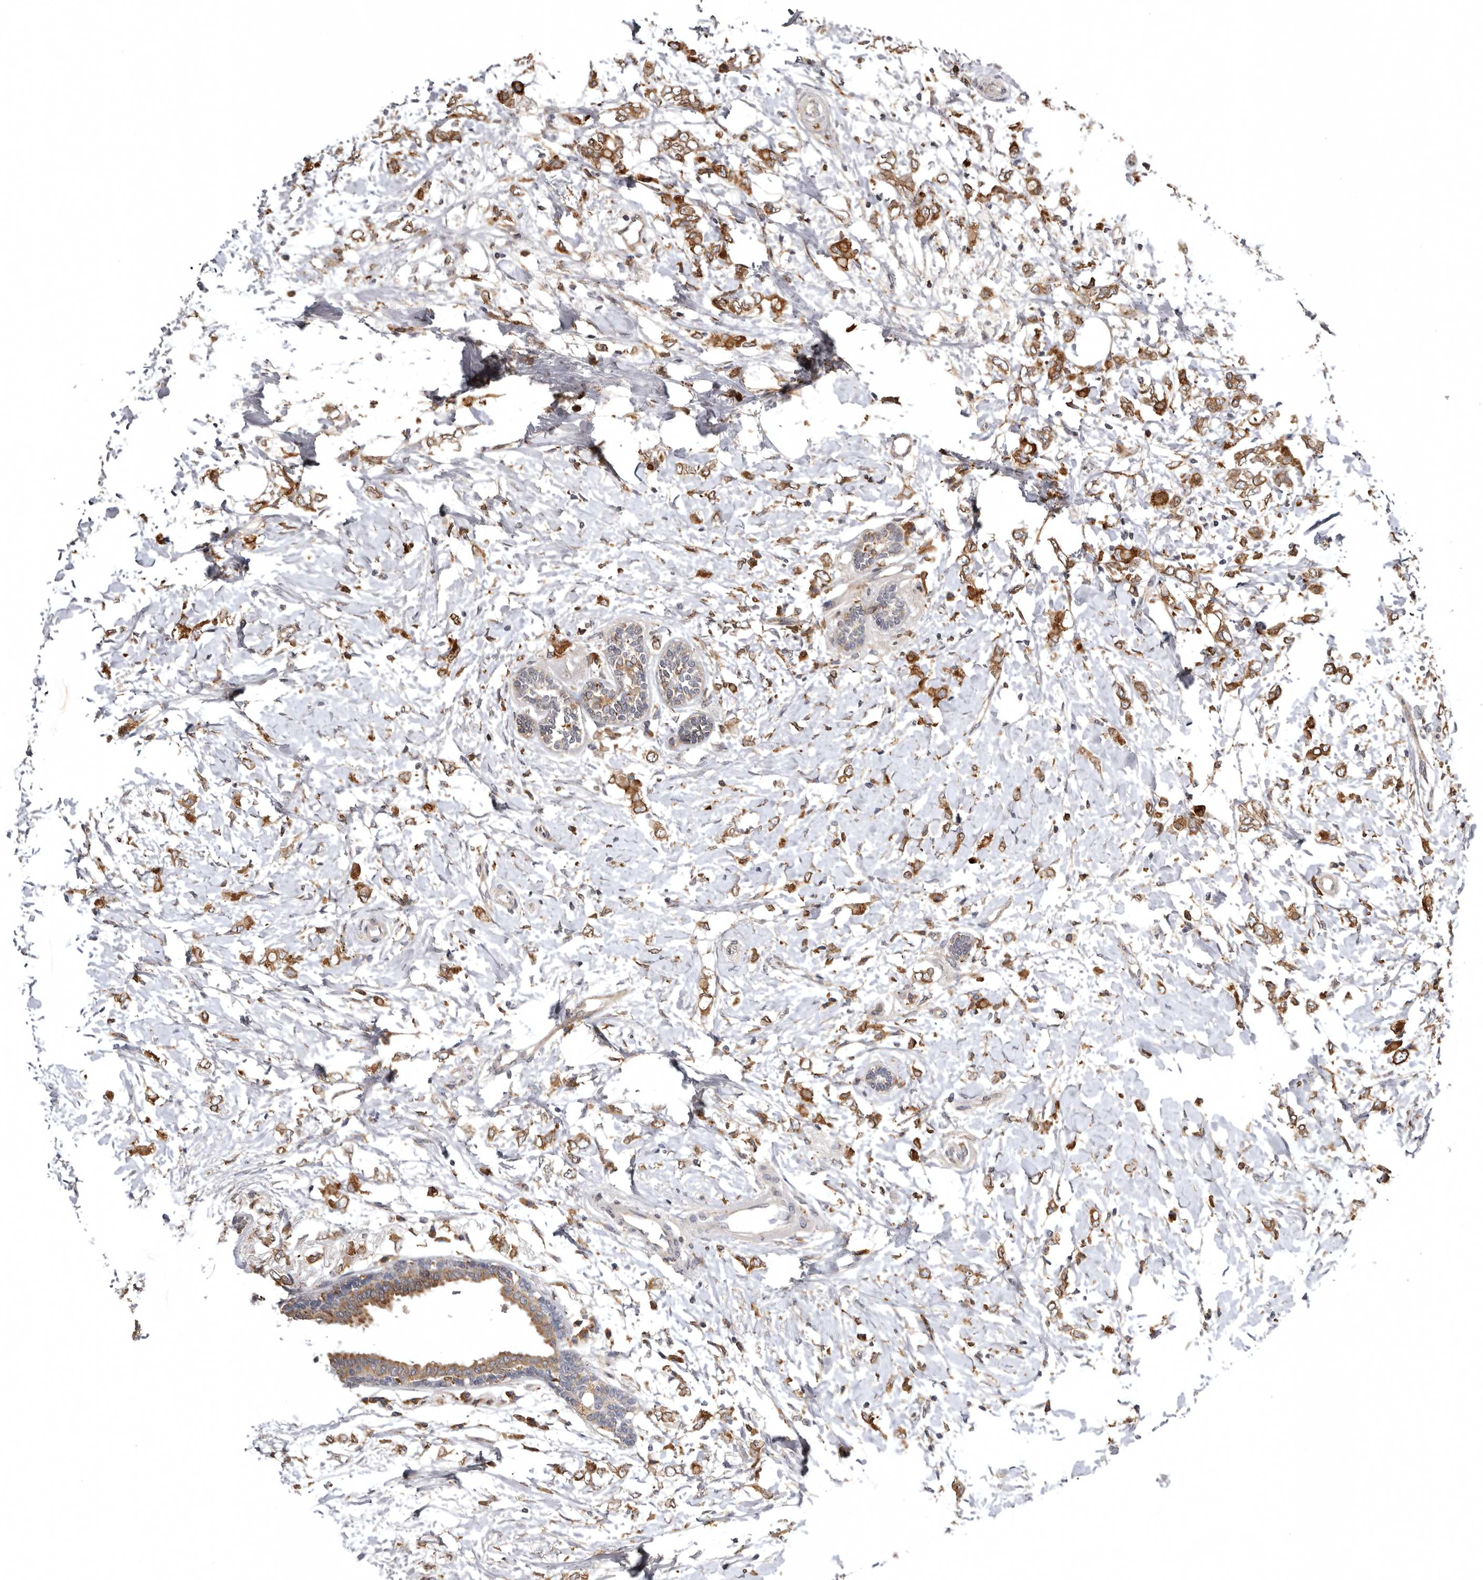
{"staining": {"intensity": "moderate", "quantity": ">75%", "location": "cytoplasmic/membranous"}, "tissue": "breast cancer", "cell_type": "Tumor cells", "image_type": "cancer", "snomed": [{"axis": "morphology", "description": "Normal tissue, NOS"}, {"axis": "morphology", "description": "Lobular carcinoma"}, {"axis": "topography", "description": "Breast"}], "caption": "IHC staining of lobular carcinoma (breast), which displays medium levels of moderate cytoplasmic/membranous staining in approximately >75% of tumor cells indicating moderate cytoplasmic/membranous protein positivity. The staining was performed using DAB (3,3'-diaminobenzidine) (brown) for protein detection and nuclei were counterstained in hematoxylin (blue).", "gene": "INKA2", "patient": {"sex": "female", "age": 47}}